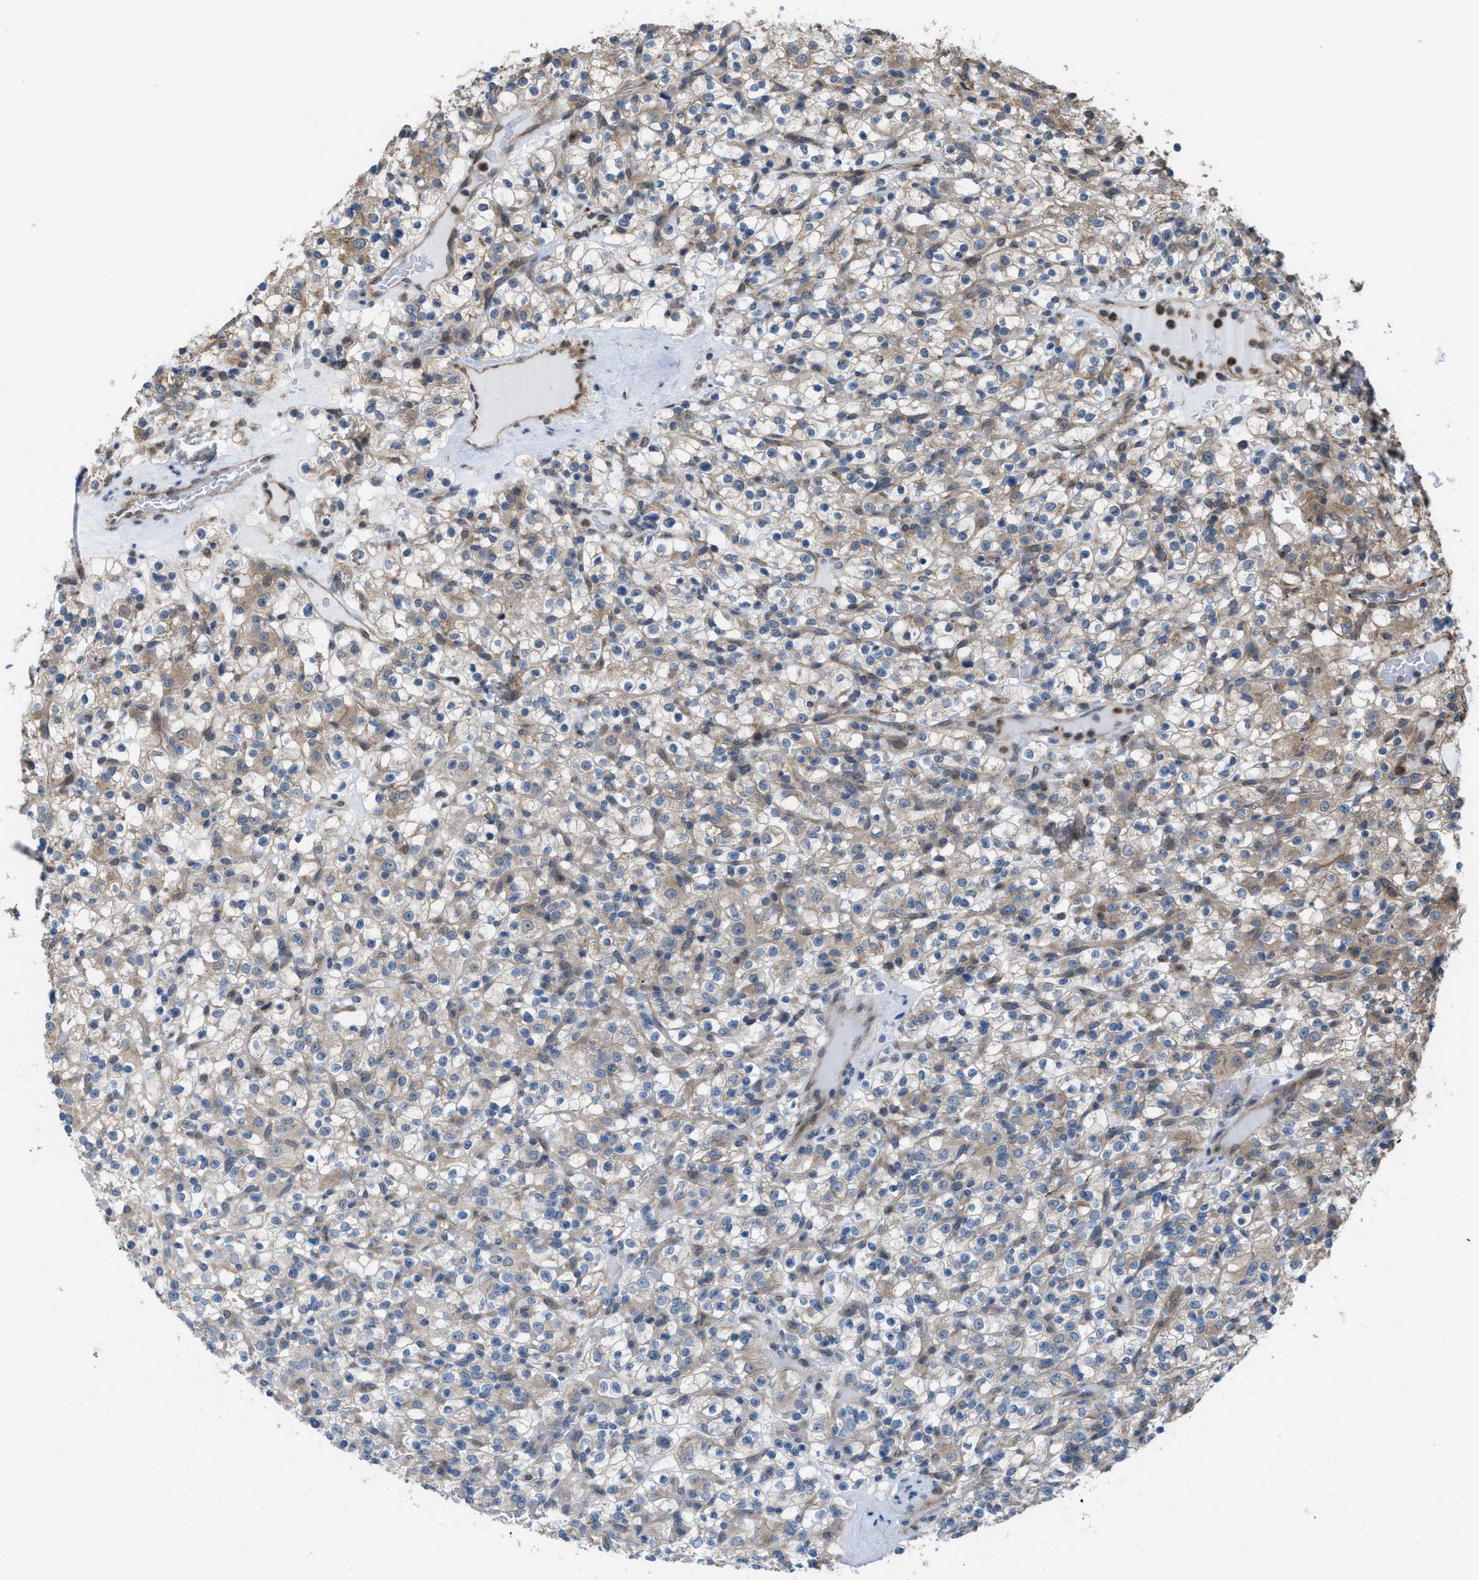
{"staining": {"intensity": "weak", "quantity": "25%-75%", "location": "cytoplasmic/membranous"}, "tissue": "renal cancer", "cell_type": "Tumor cells", "image_type": "cancer", "snomed": [{"axis": "morphology", "description": "Normal tissue, NOS"}, {"axis": "morphology", "description": "Adenocarcinoma, NOS"}, {"axis": "topography", "description": "Kidney"}], "caption": "Protein staining of renal cancer tissue demonstrates weak cytoplasmic/membranous expression in approximately 25%-75% of tumor cells.", "gene": "PLAA", "patient": {"sex": "female", "age": 72}}